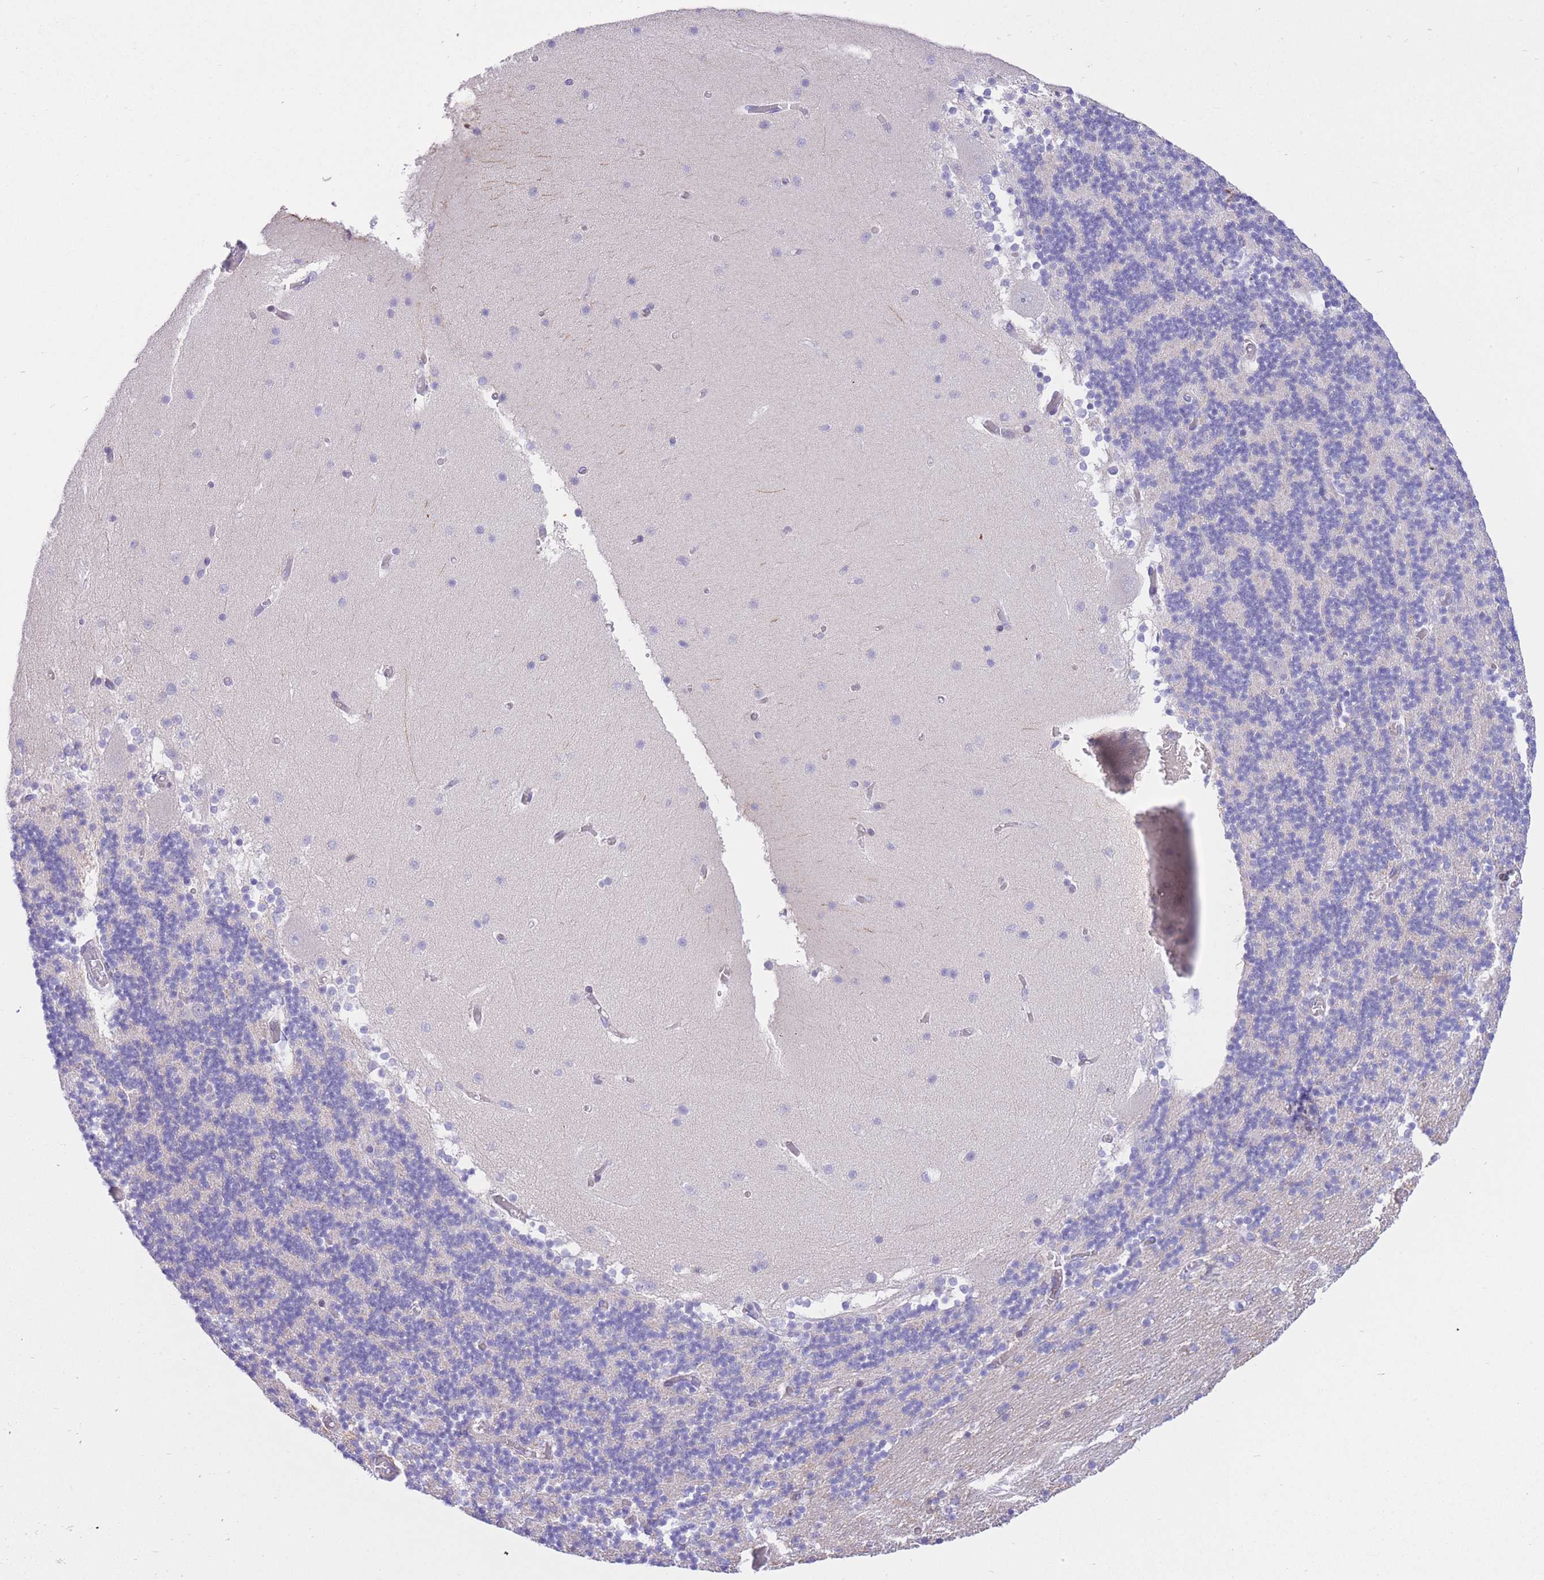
{"staining": {"intensity": "negative", "quantity": "none", "location": "none"}, "tissue": "cerebellum", "cell_type": "Cells in granular layer", "image_type": "normal", "snomed": [{"axis": "morphology", "description": "Normal tissue, NOS"}, {"axis": "topography", "description": "Cerebellum"}], "caption": "Cells in granular layer show no significant protein staining in benign cerebellum. (DAB immunohistochemistry (IHC) with hematoxylin counter stain).", "gene": "RPL39L", "patient": {"sex": "female", "age": 28}}